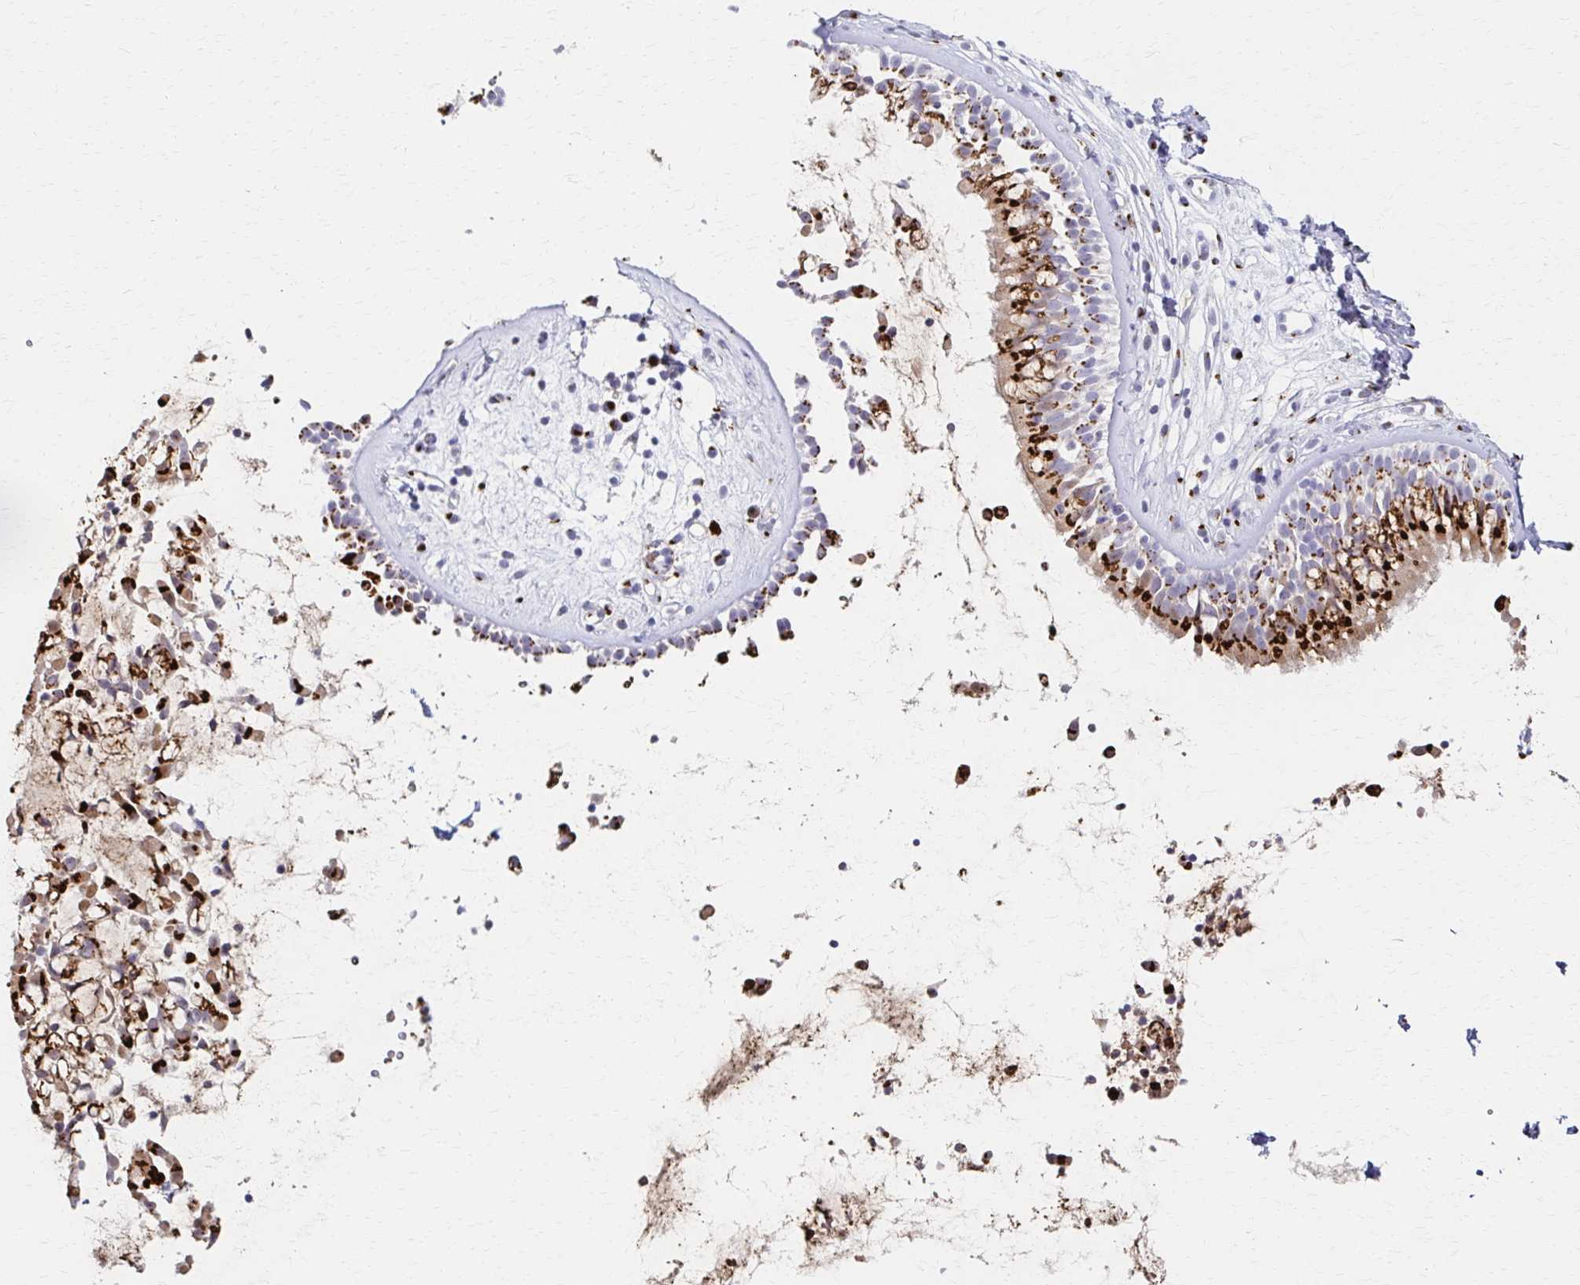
{"staining": {"intensity": "strong", "quantity": ">75%", "location": "cytoplasmic/membranous"}, "tissue": "nasopharynx", "cell_type": "Respiratory epithelial cells", "image_type": "normal", "snomed": [{"axis": "morphology", "description": "Normal tissue, NOS"}, {"axis": "topography", "description": "Nasopharynx"}], "caption": "Immunohistochemical staining of benign nasopharynx shows >75% levels of strong cytoplasmic/membranous protein positivity in approximately >75% of respiratory epithelial cells.", "gene": "ENSG00000254692", "patient": {"sex": "male", "age": 32}}